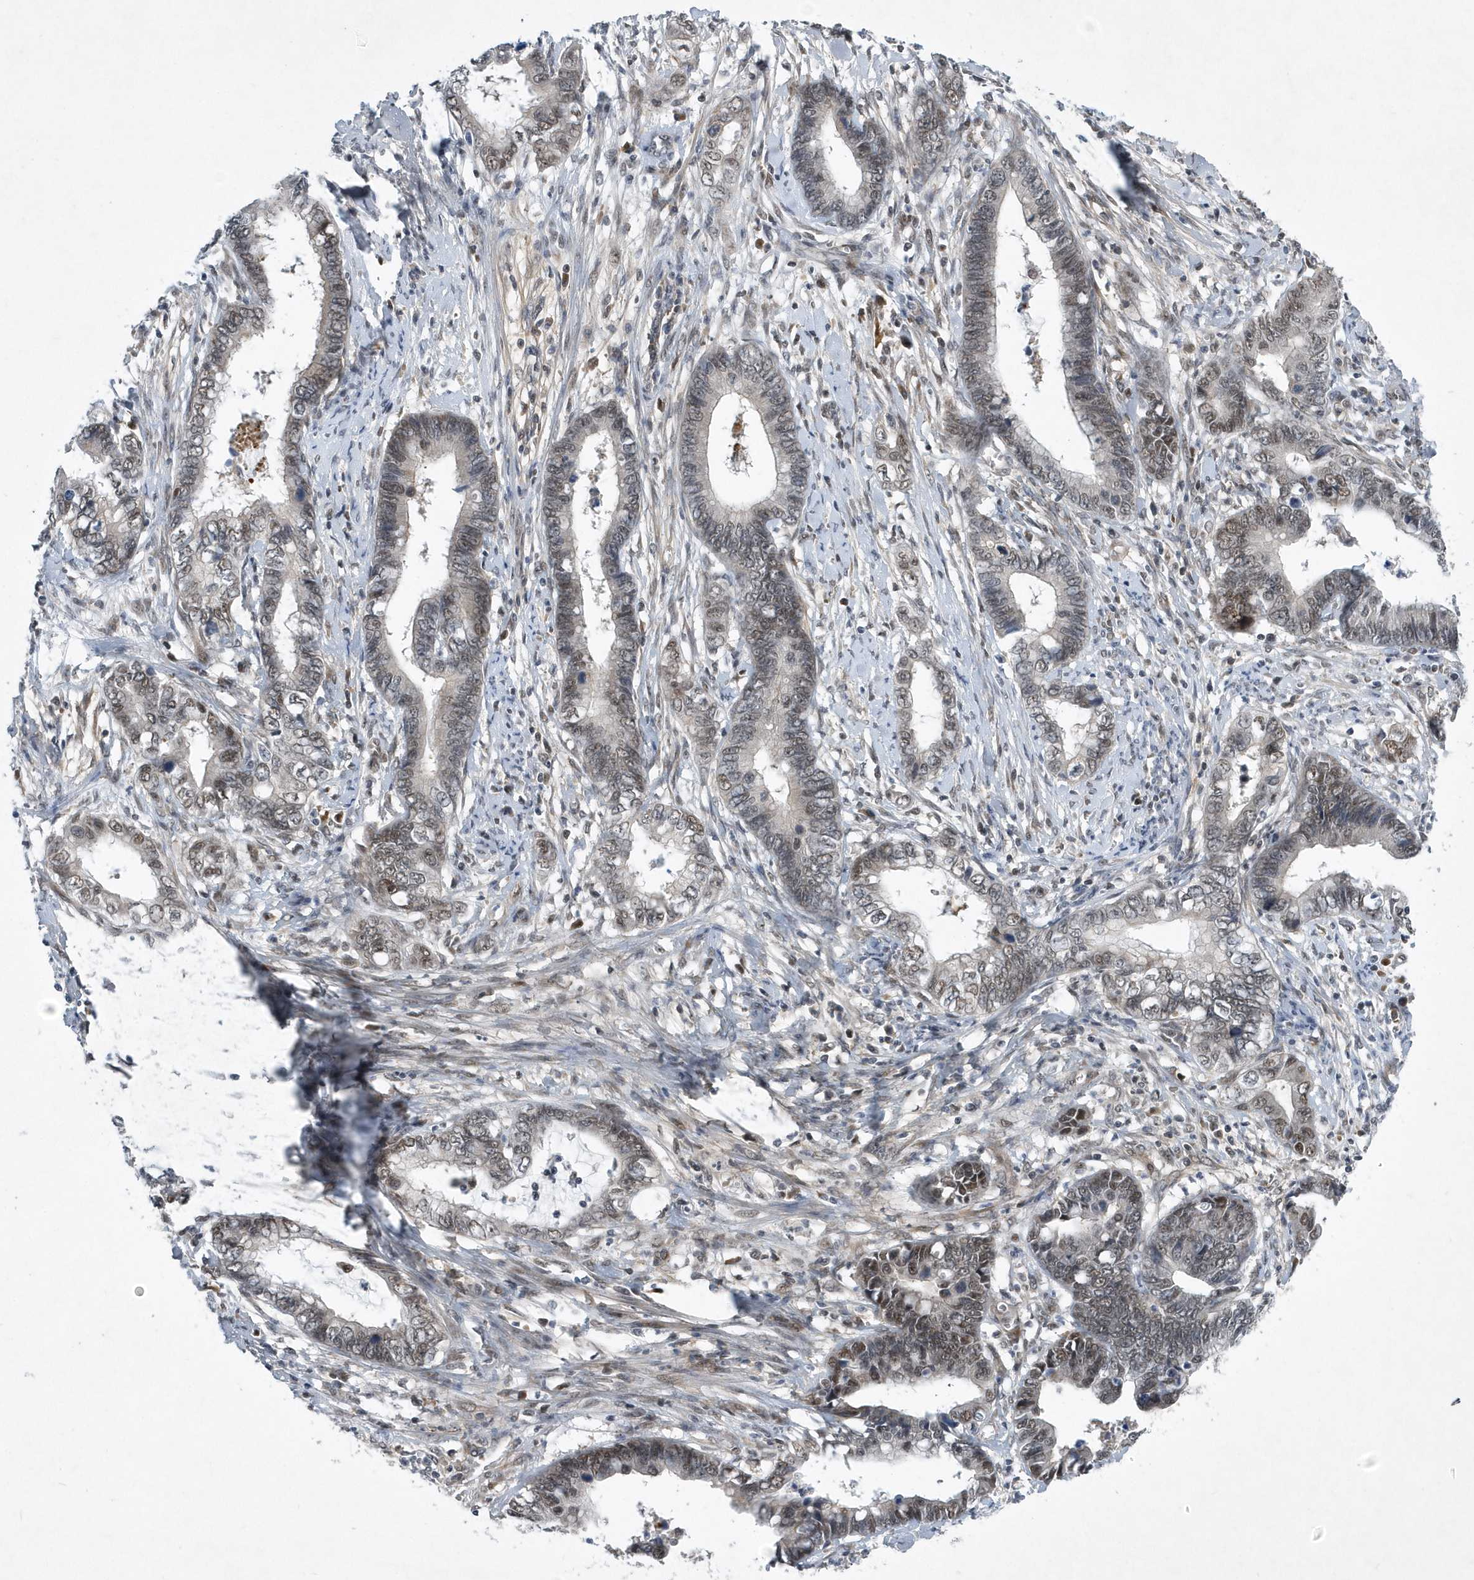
{"staining": {"intensity": "weak", "quantity": "25%-75%", "location": "nuclear"}, "tissue": "cervical cancer", "cell_type": "Tumor cells", "image_type": "cancer", "snomed": [{"axis": "morphology", "description": "Adenocarcinoma, NOS"}, {"axis": "topography", "description": "Cervix"}], "caption": "Cervical cancer (adenocarcinoma) stained with DAB immunohistochemistry (IHC) shows low levels of weak nuclear positivity in approximately 25%-75% of tumor cells.", "gene": "FAM217A", "patient": {"sex": "female", "age": 44}}